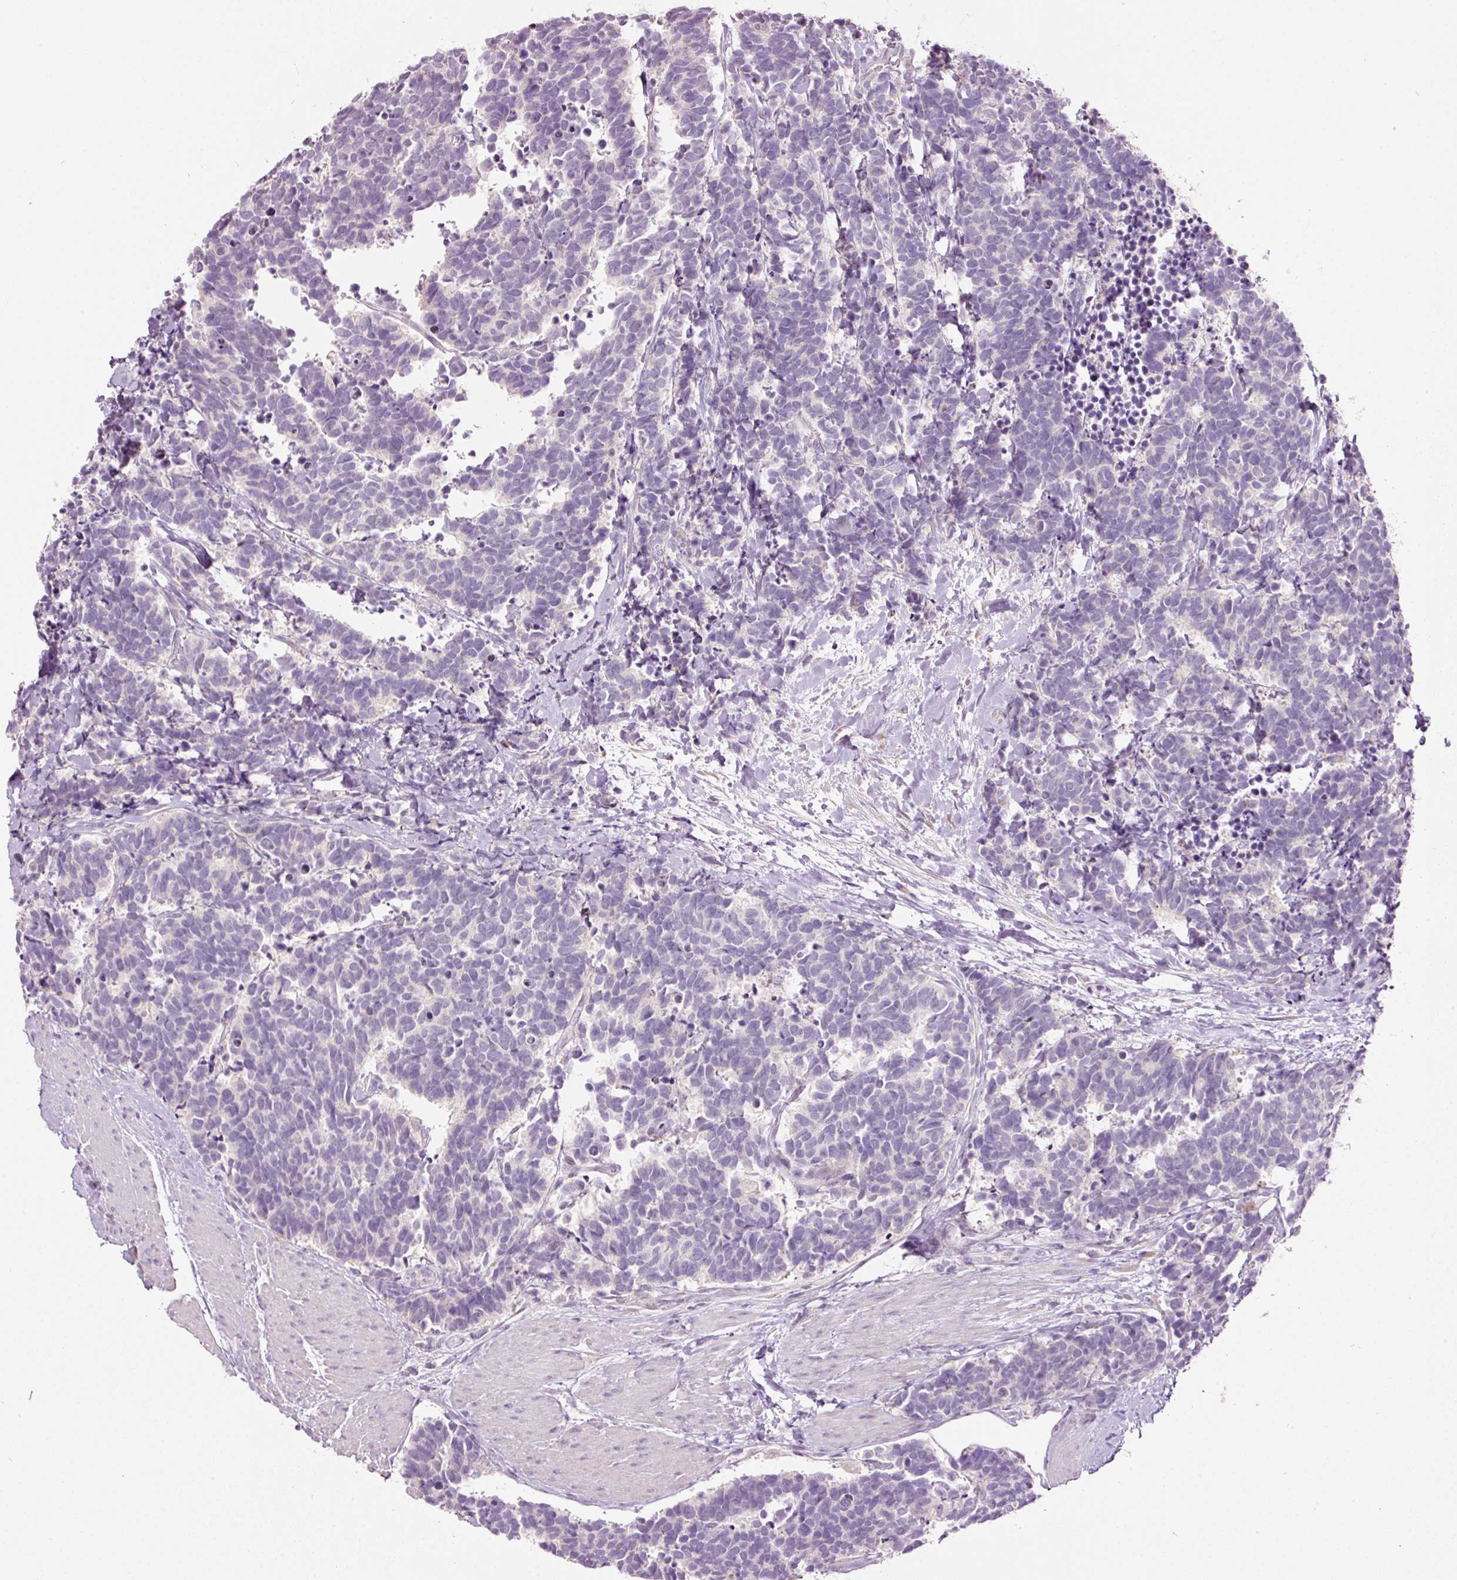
{"staining": {"intensity": "negative", "quantity": "none", "location": "none"}, "tissue": "carcinoid", "cell_type": "Tumor cells", "image_type": "cancer", "snomed": [{"axis": "morphology", "description": "Carcinoma, NOS"}, {"axis": "morphology", "description": "Carcinoid, malignant, NOS"}, {"axis": "topography", "description": "Prostate"}], "caption": "This is an immunohistochemistry micrograph of carcinoid. There is no expression in tumor cells.", "gene": "RSPO2", "patient": {"sex": "male", "age": 57}}